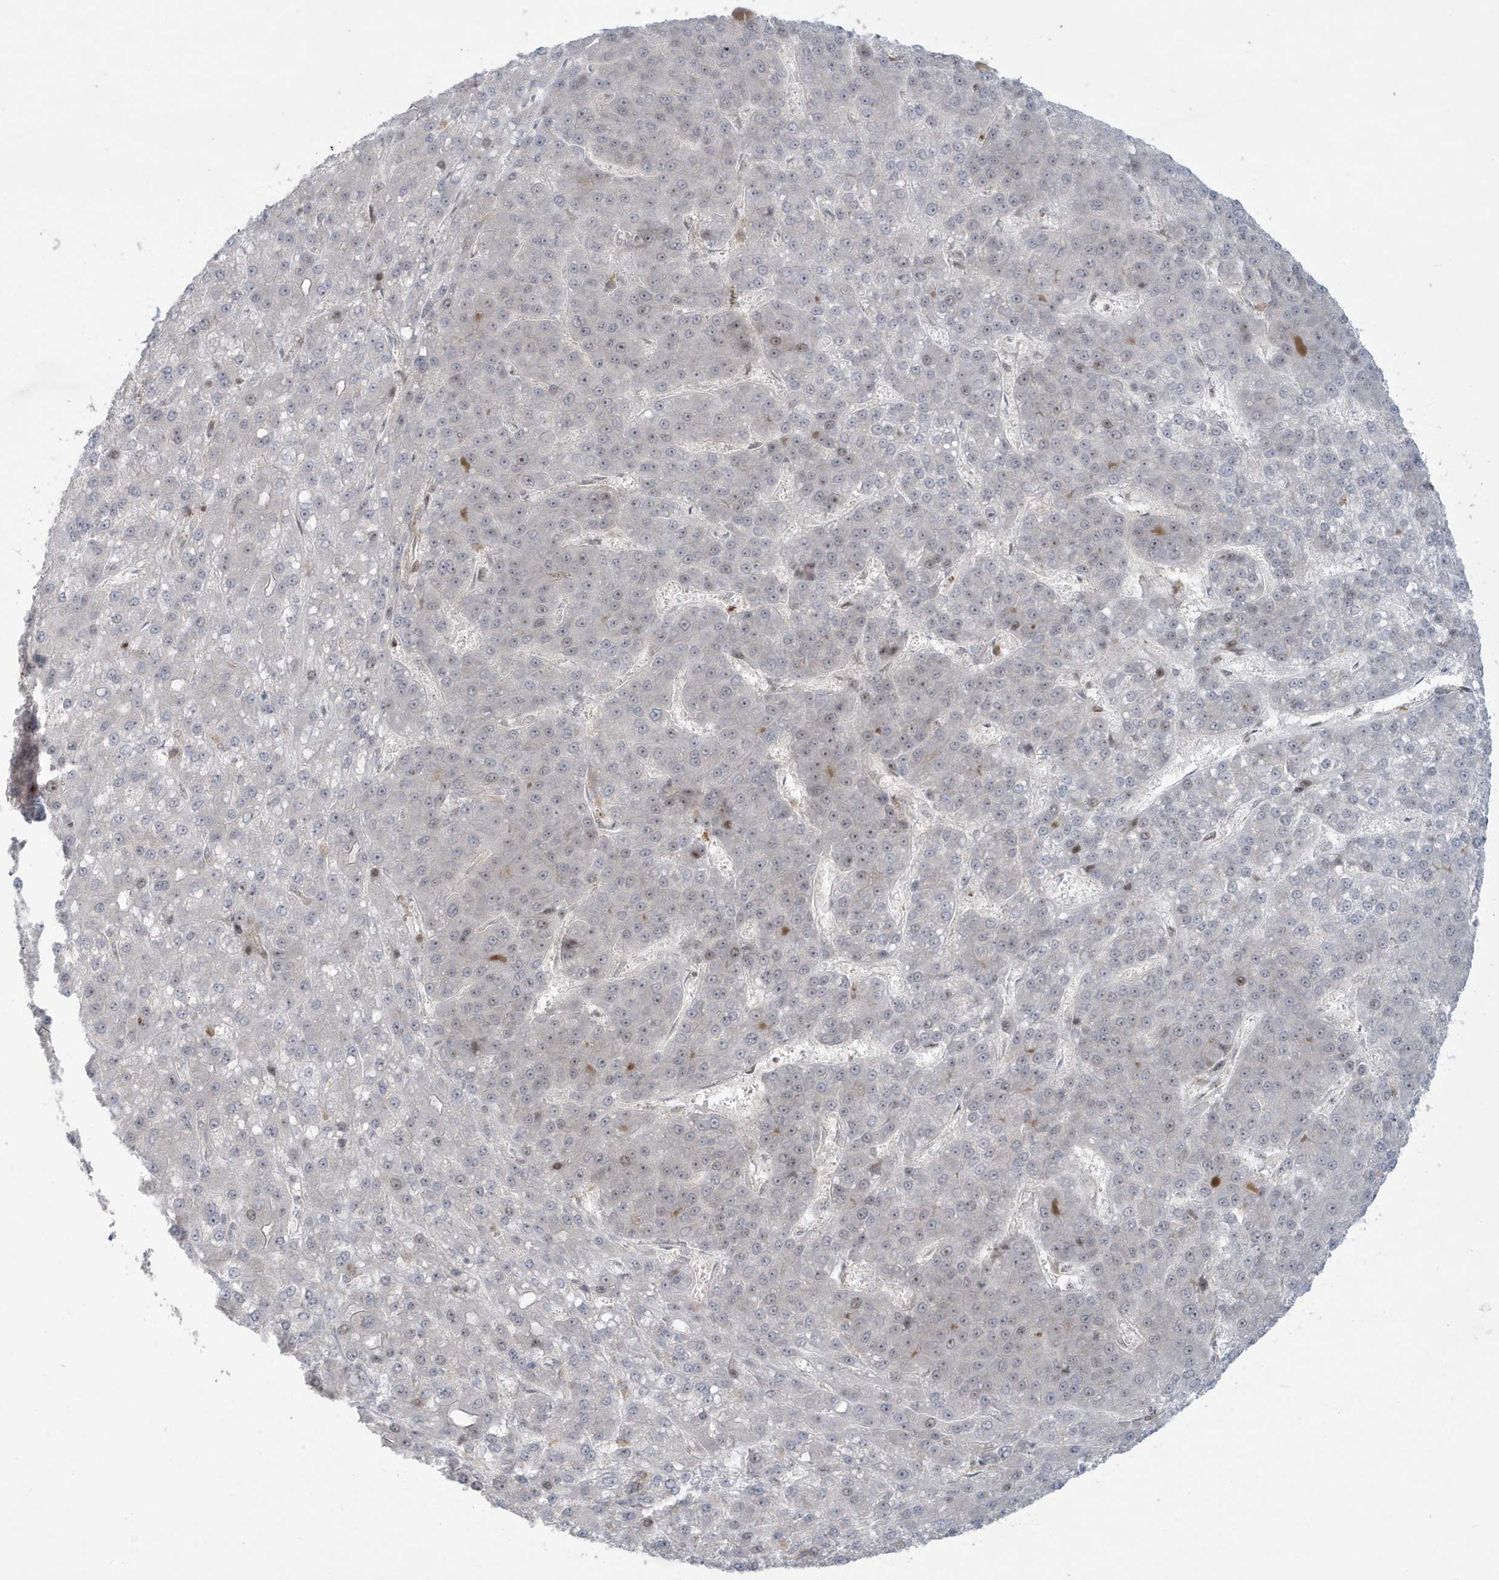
{"staining": {"intensity": "negative", "quantity": "none", "location": "none"}, "tissue": "liver cancer", "cell_type": "Tumor cells", "image_type": "cancer", "snomed": [{"axis": "morphology", "description": "Carcinoma, Hepatocellular, NOS"}, {"axis": "topography", "description": "Liver"}], "caption": "A micrograph of human liver cancer (hepatocellular carcinoma) is negative for staining in tumor cells. (DAB immunohistochemistry (IHC), high magnification).", "gene": "C1orf52", "patient": {"sex": "male", "age": 67}}